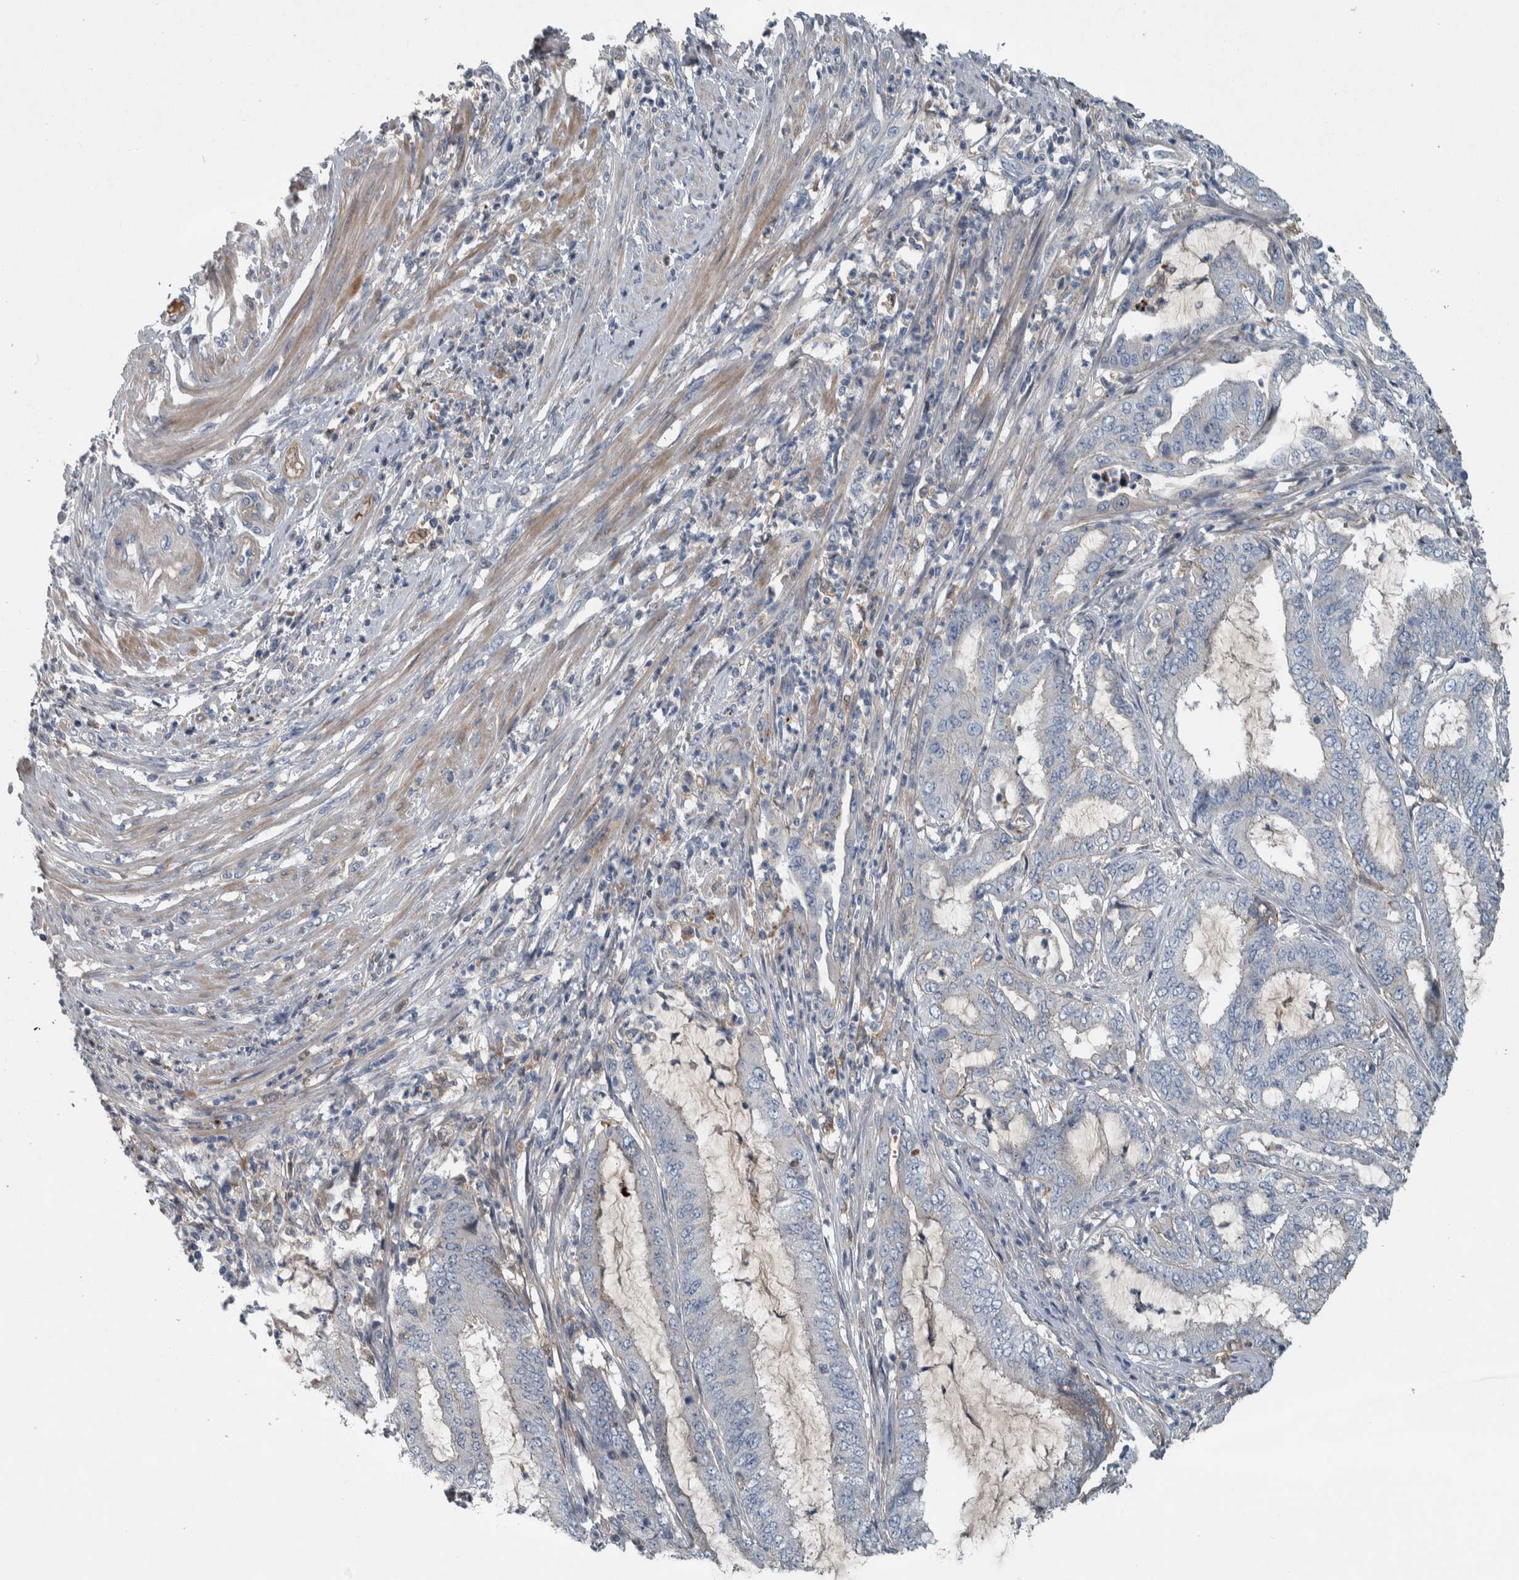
{"staining": {"intensity": "negative", "quantity": "none", "location": "none"}, "tissue": "endometrial cancer", "cell_type": "Tumor cells", "image_type": "cancer", "snomed": [{"axis": "morphology", "description": "Adenocarcinoma, NOS"}, {"axis": "topography", "description": "Endometrium"}], "caption": "IHC image of neoplastic tissue: human endometrial adenocarcinoma stained with DAB (3,3'-diaminobenzidine) exhibits no significant protein staining in tumor cells.", "gene": "SERPINC1", "patient": {"sex": "female", "age": 51}}